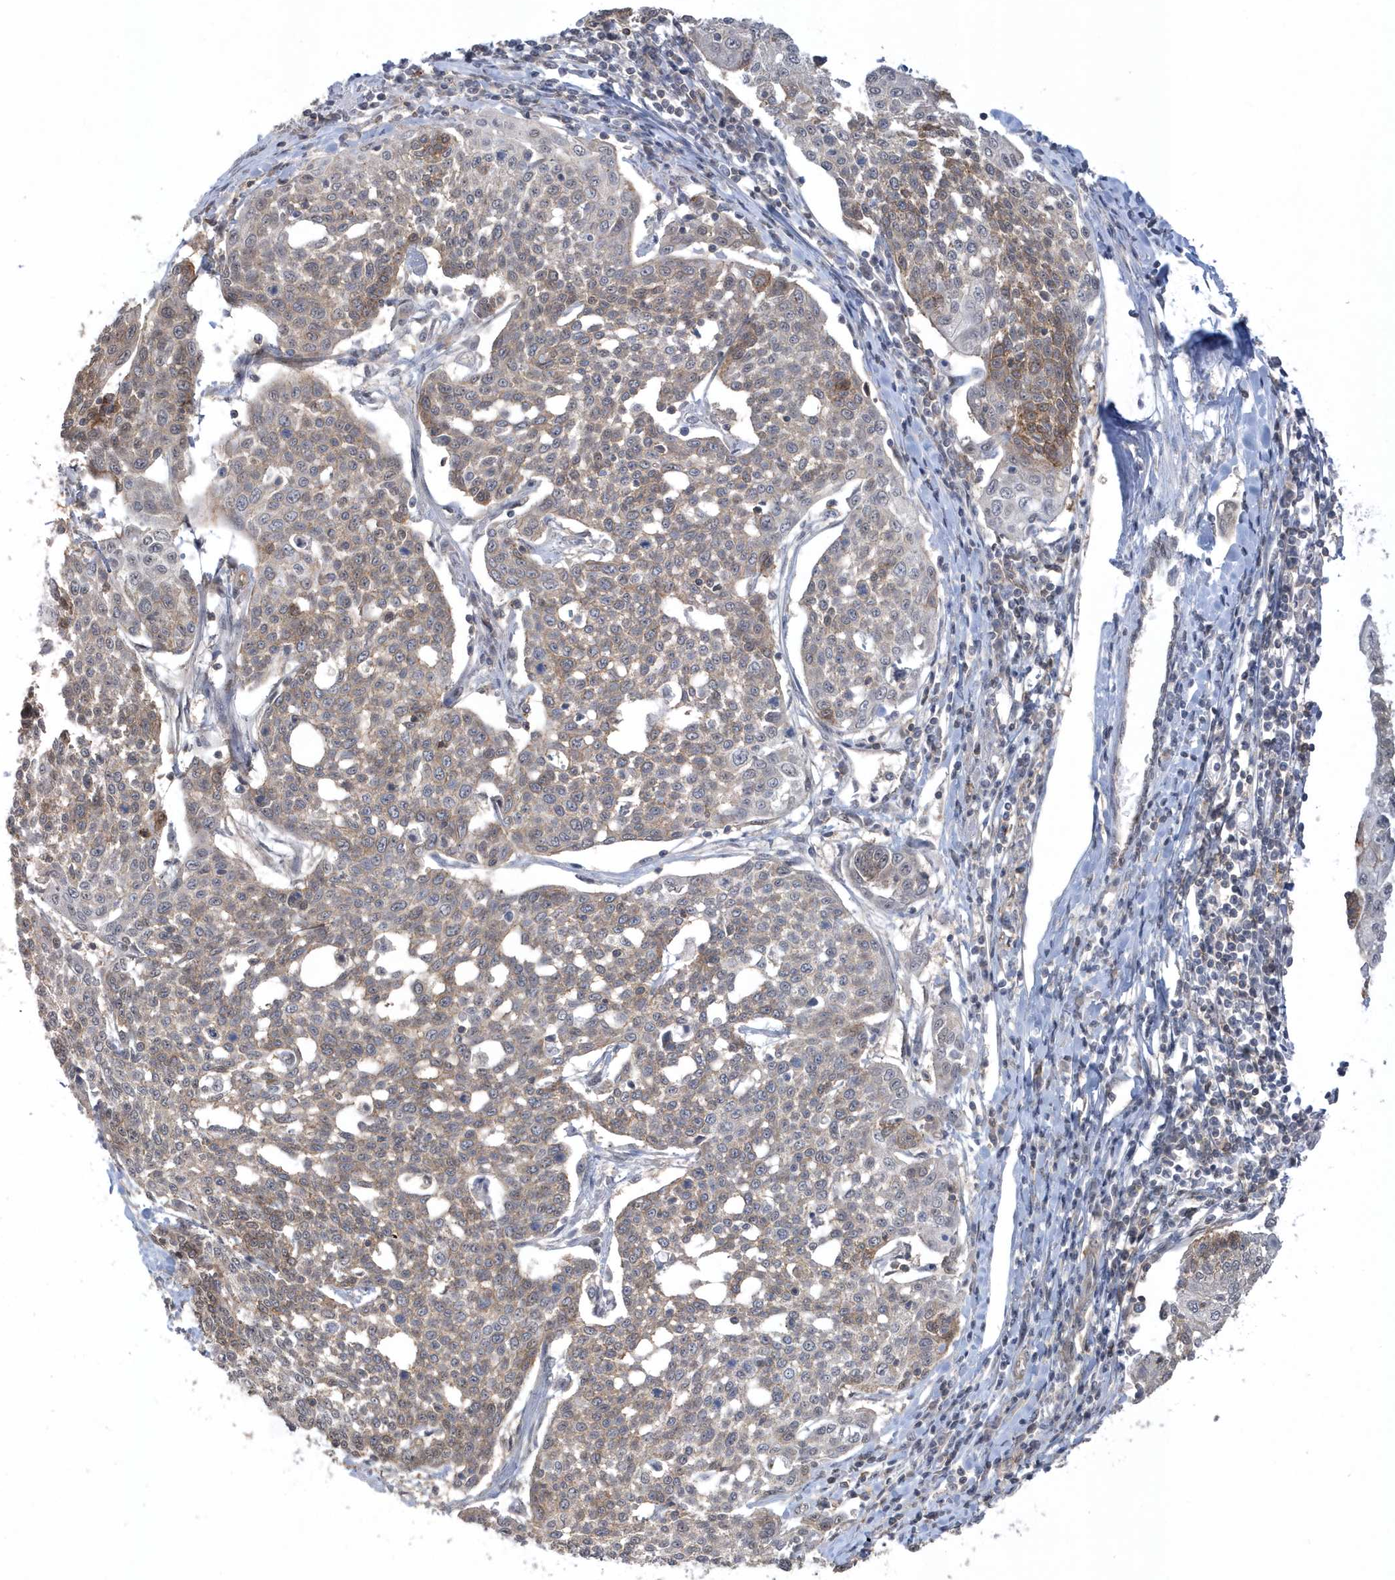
{"staining": {"intensity": "weak", "quantity": "25%-75%", "location": "cytoplasmic/membranous"}, "tissue": "cervical cancer", "cell_type": "Tumor cells", "image_type": "cancer", "snomed": [{"axis": "morphology", "description": "Squamous cell carcinoma, NOS"}, {"axis": "topography", "description": "Cervix"}], "caption": "Approximately 25%-75% of tumor cells in human cervical cancer display weak cytoplasmic/membranous protein staining as visualized by brown immunohistochemical staining.", "gene": "CRIP3", "patient": {"sex": "female", "age": 34}}